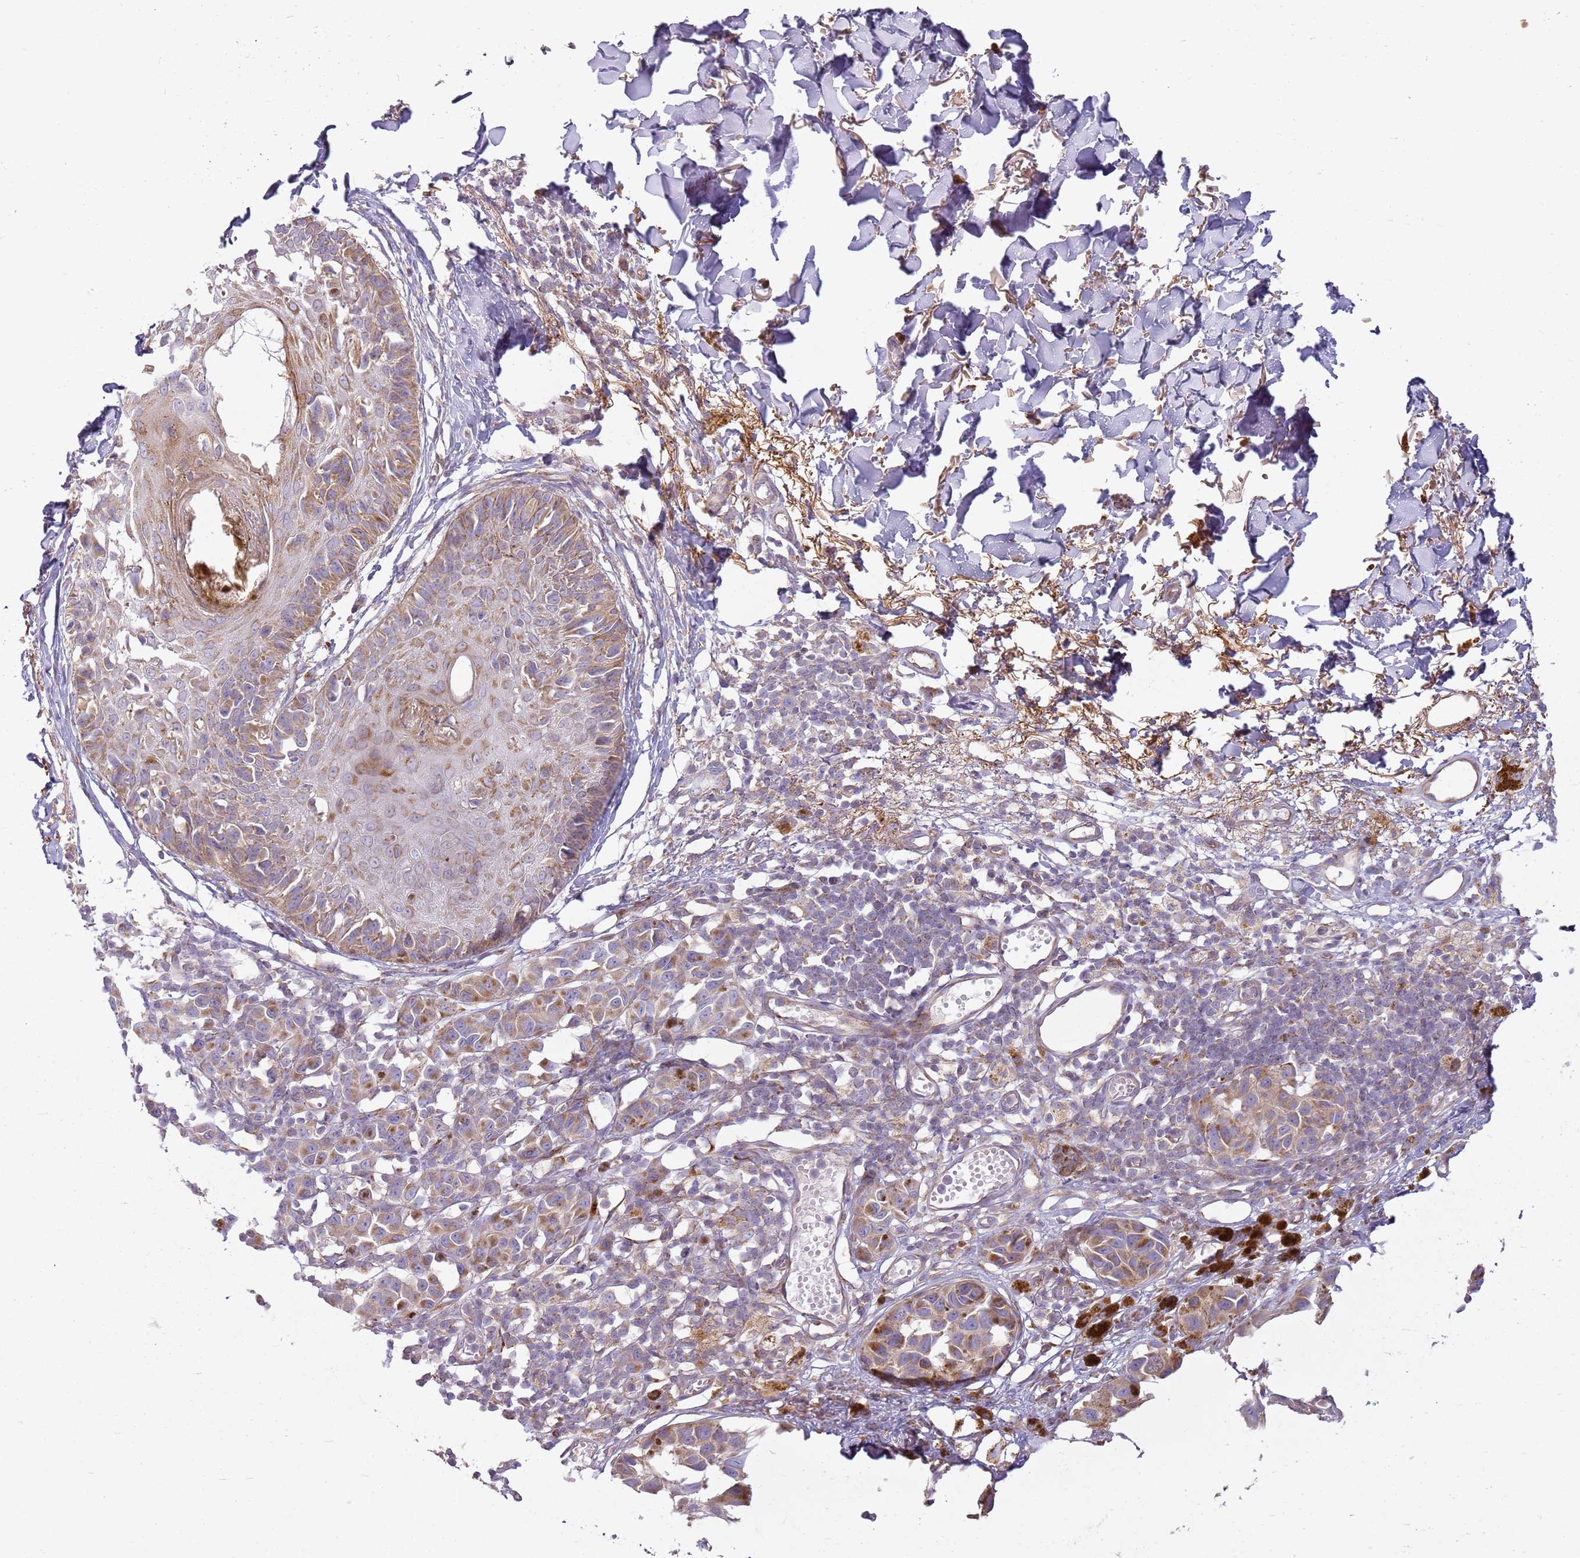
{"staining": {"intensity": "moderate", "quantity": "25%-75%", "location": "cytoplasmic/membranous"}, "tissue": "melanoma", "cell_type": "Tumor cells", "image_type": "cancer", "snomed": [{"axis": "morphology", "description": "Malignant melanoma, NOS"}, {"axis": "topography", "description": "Skin"}], "caption": "Moderate cytoplasmic/membranous protein positivity is appreciated in approximately 25%-75% of tumor cells in melanoma. Nuclei are stained in blue.", "gene": "TMEM200C", "patient": {"sex": "male", "age": 73}}